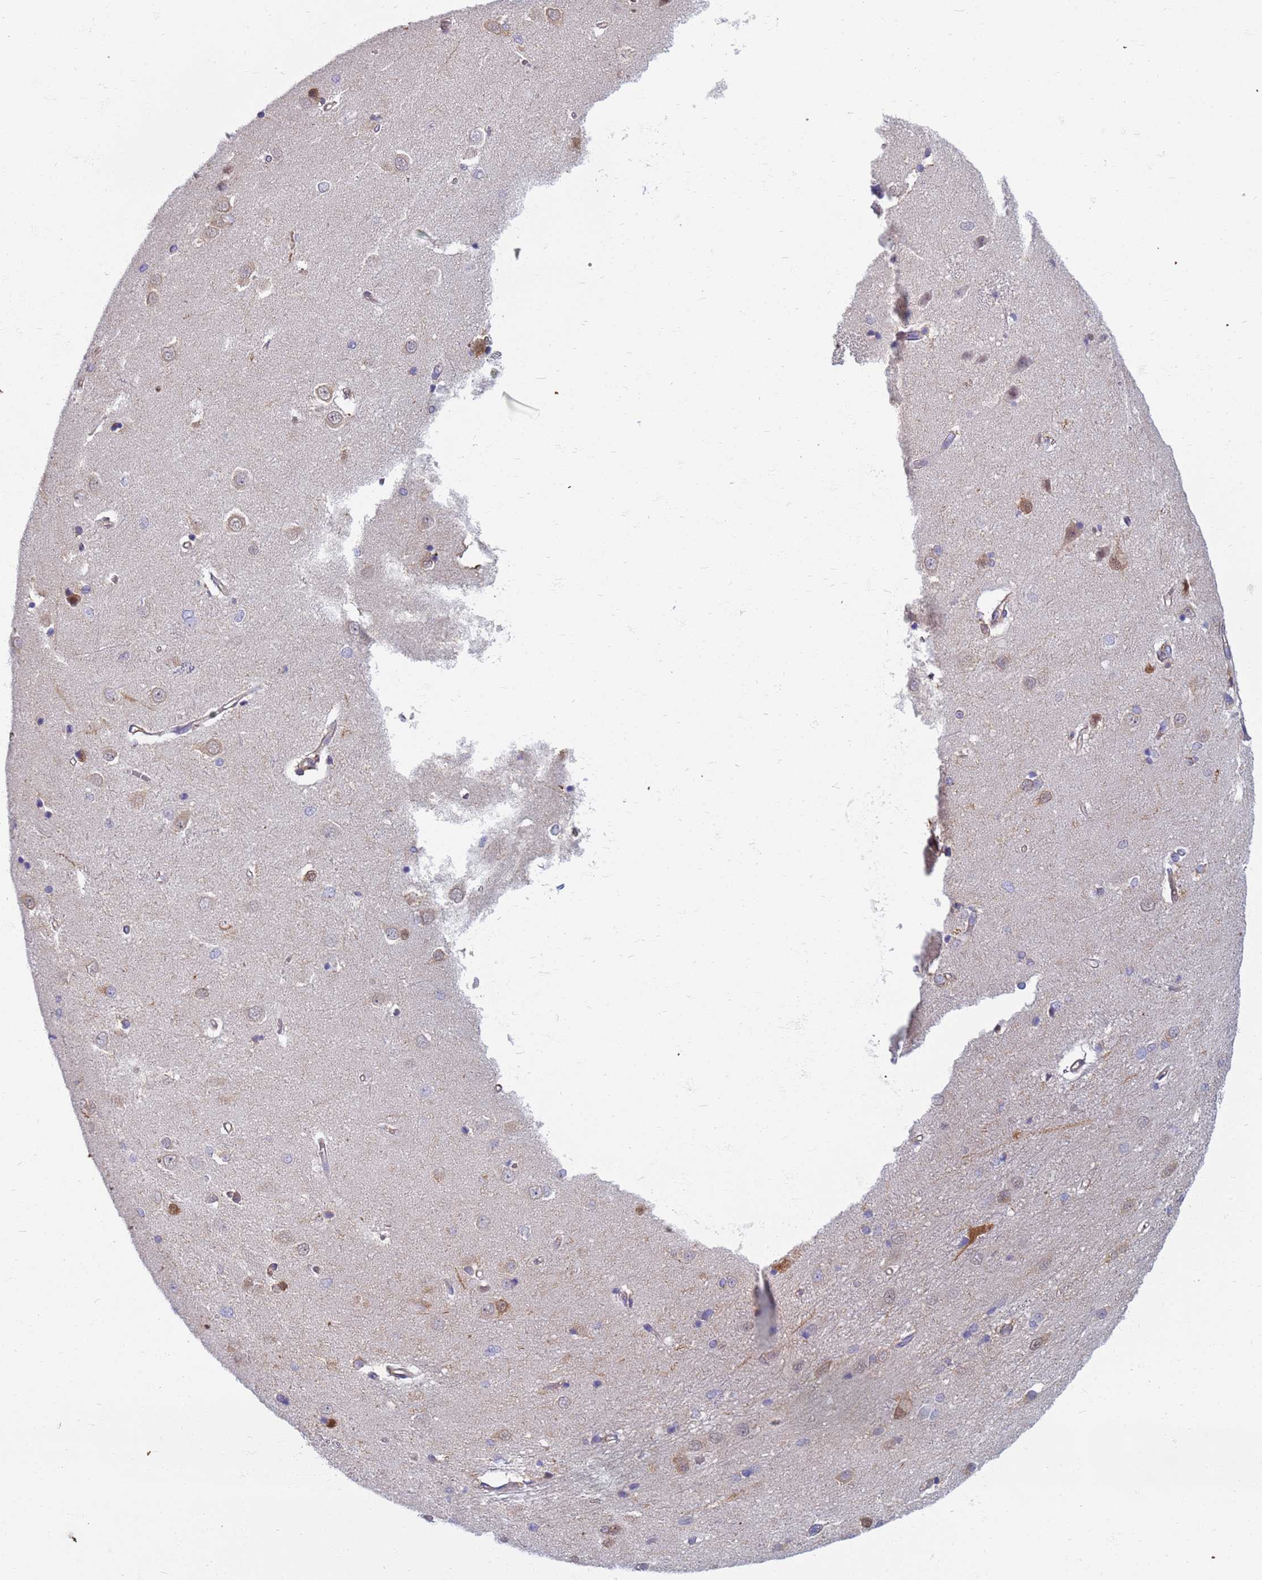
{"staining": {"intensity": "weak", "quantity": "<25%", "location": "cytoplasmic/membranous"}, "tissue": "caudate", "cell_type": "Glial cells", "image_type": "normal", "snomed": [{"axis": "morphology", "description": "Normal tissue, NOS"}, {"axis": "topography", "description": "Lateral ventricle wall"}], "caption": "High power microscopy histopathology image of an immunohistochemistry (IHC) histopathology image of benign caudate, revealing no significant staining in glial cells. The staining is performed using DAB (3,3'-diaminobenzidine) brown chromogen with nuclei counter-stained in using hematoxylin.", "gene": "EEA1", "patient": {"sex": "male", "age": 37}}